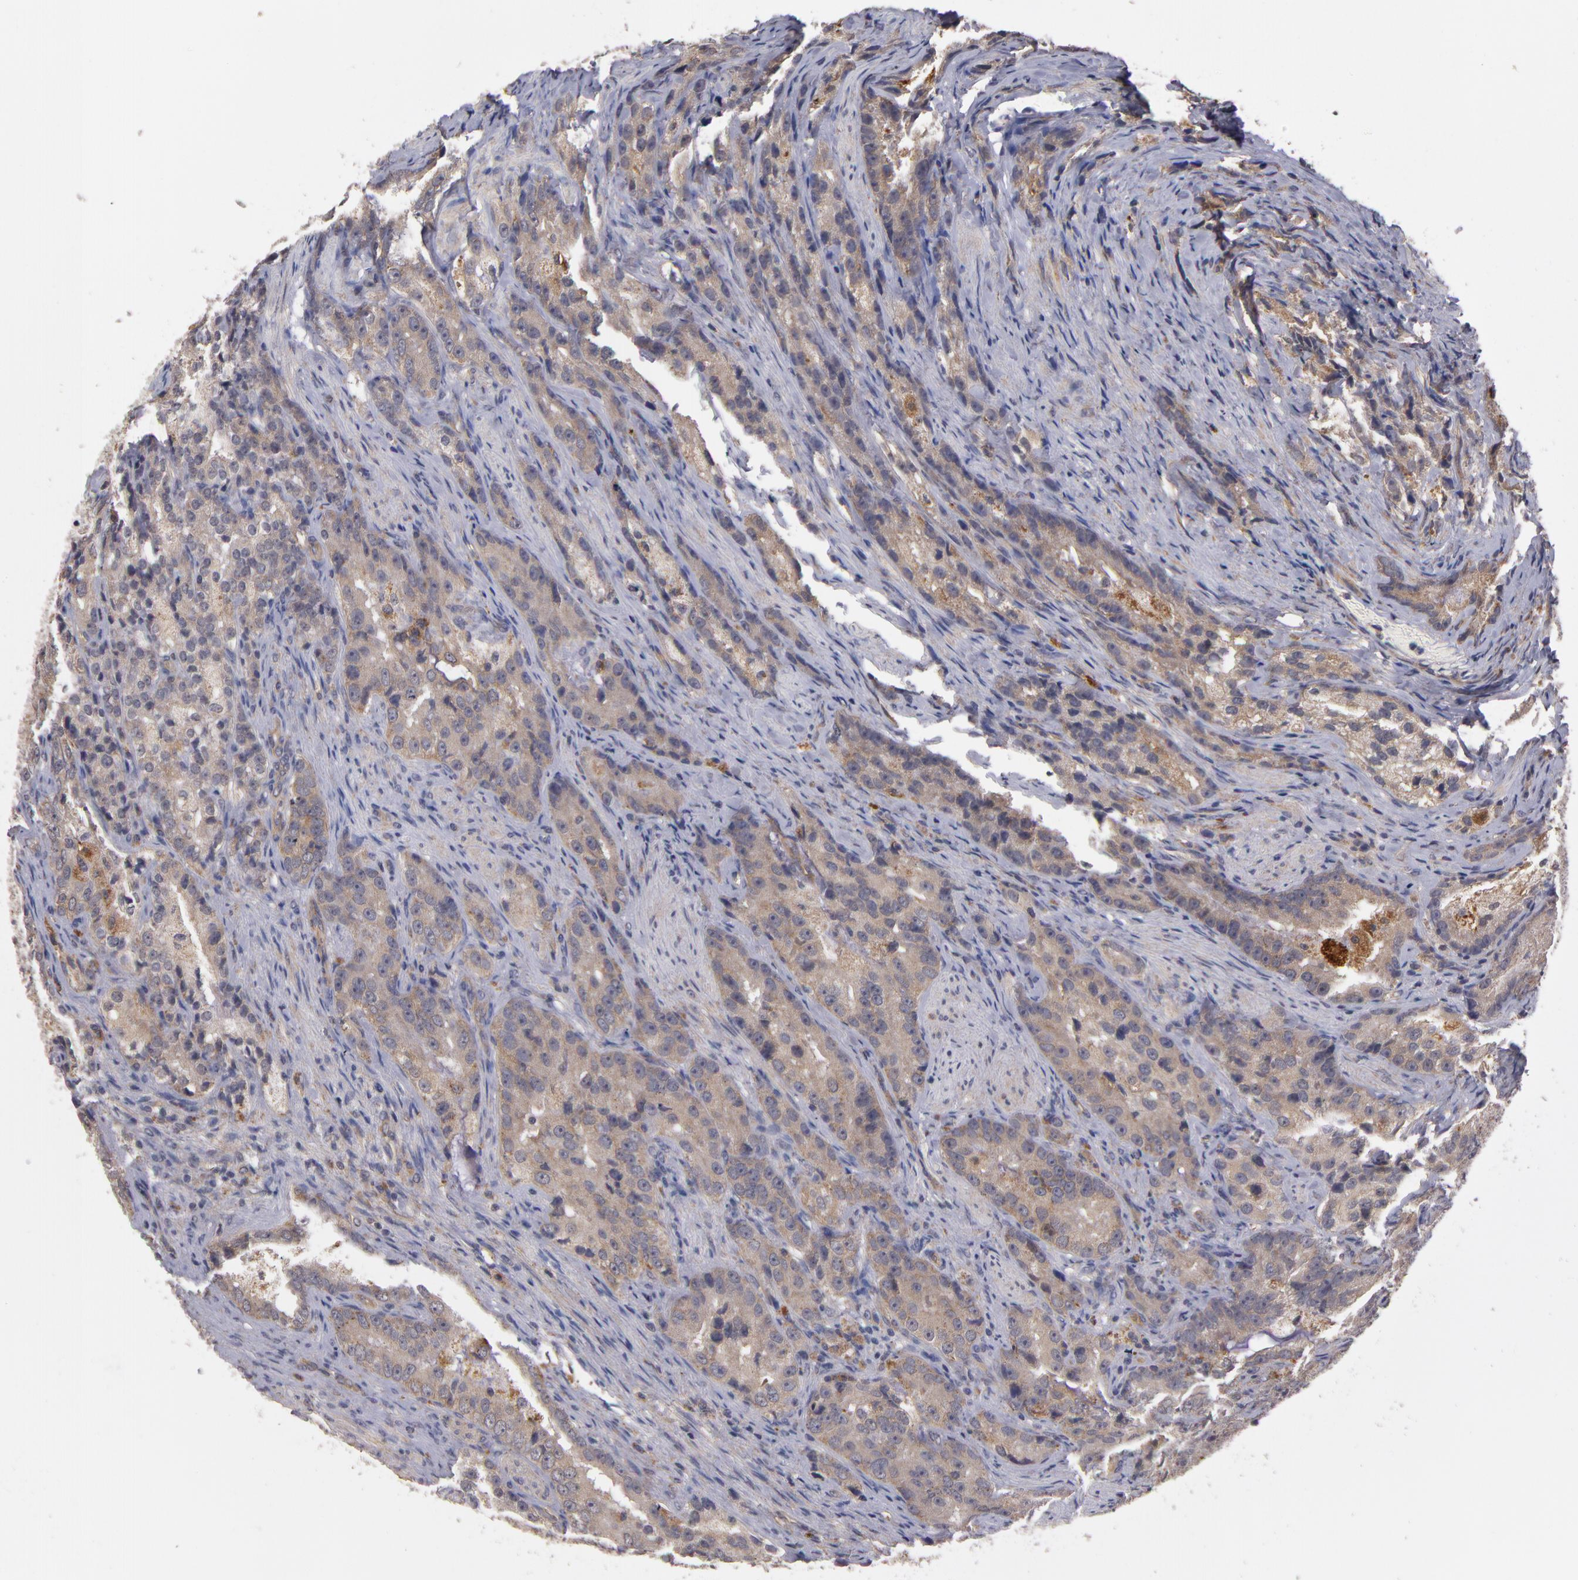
{"staining": {"intensity": "weak", "quantity": ">75%", "location": "cytoplasmic/membranous"}, "tissue": "prostate cancer", "cell_type": "Tumor cells", "image_type": "cancer", "snomed": [{"axis": "morphology", "description": "Adenocarcinoma, High grade"}, {"axis": "topography", "description": "Prostate"}], "caption": "The immunohistochemical stain highlights weak cytoplasmic/membranous staining in tumor cells of high-grade adenocarcinoma (prostate) tissue. The staining was performed using DAB to visualize the protein expression in brown, while the nuclei were stained in blue with hematoxylin (Magnification: 20x).", "gene": "CTSO", "patient": {"sex": "male", "age": 63}}